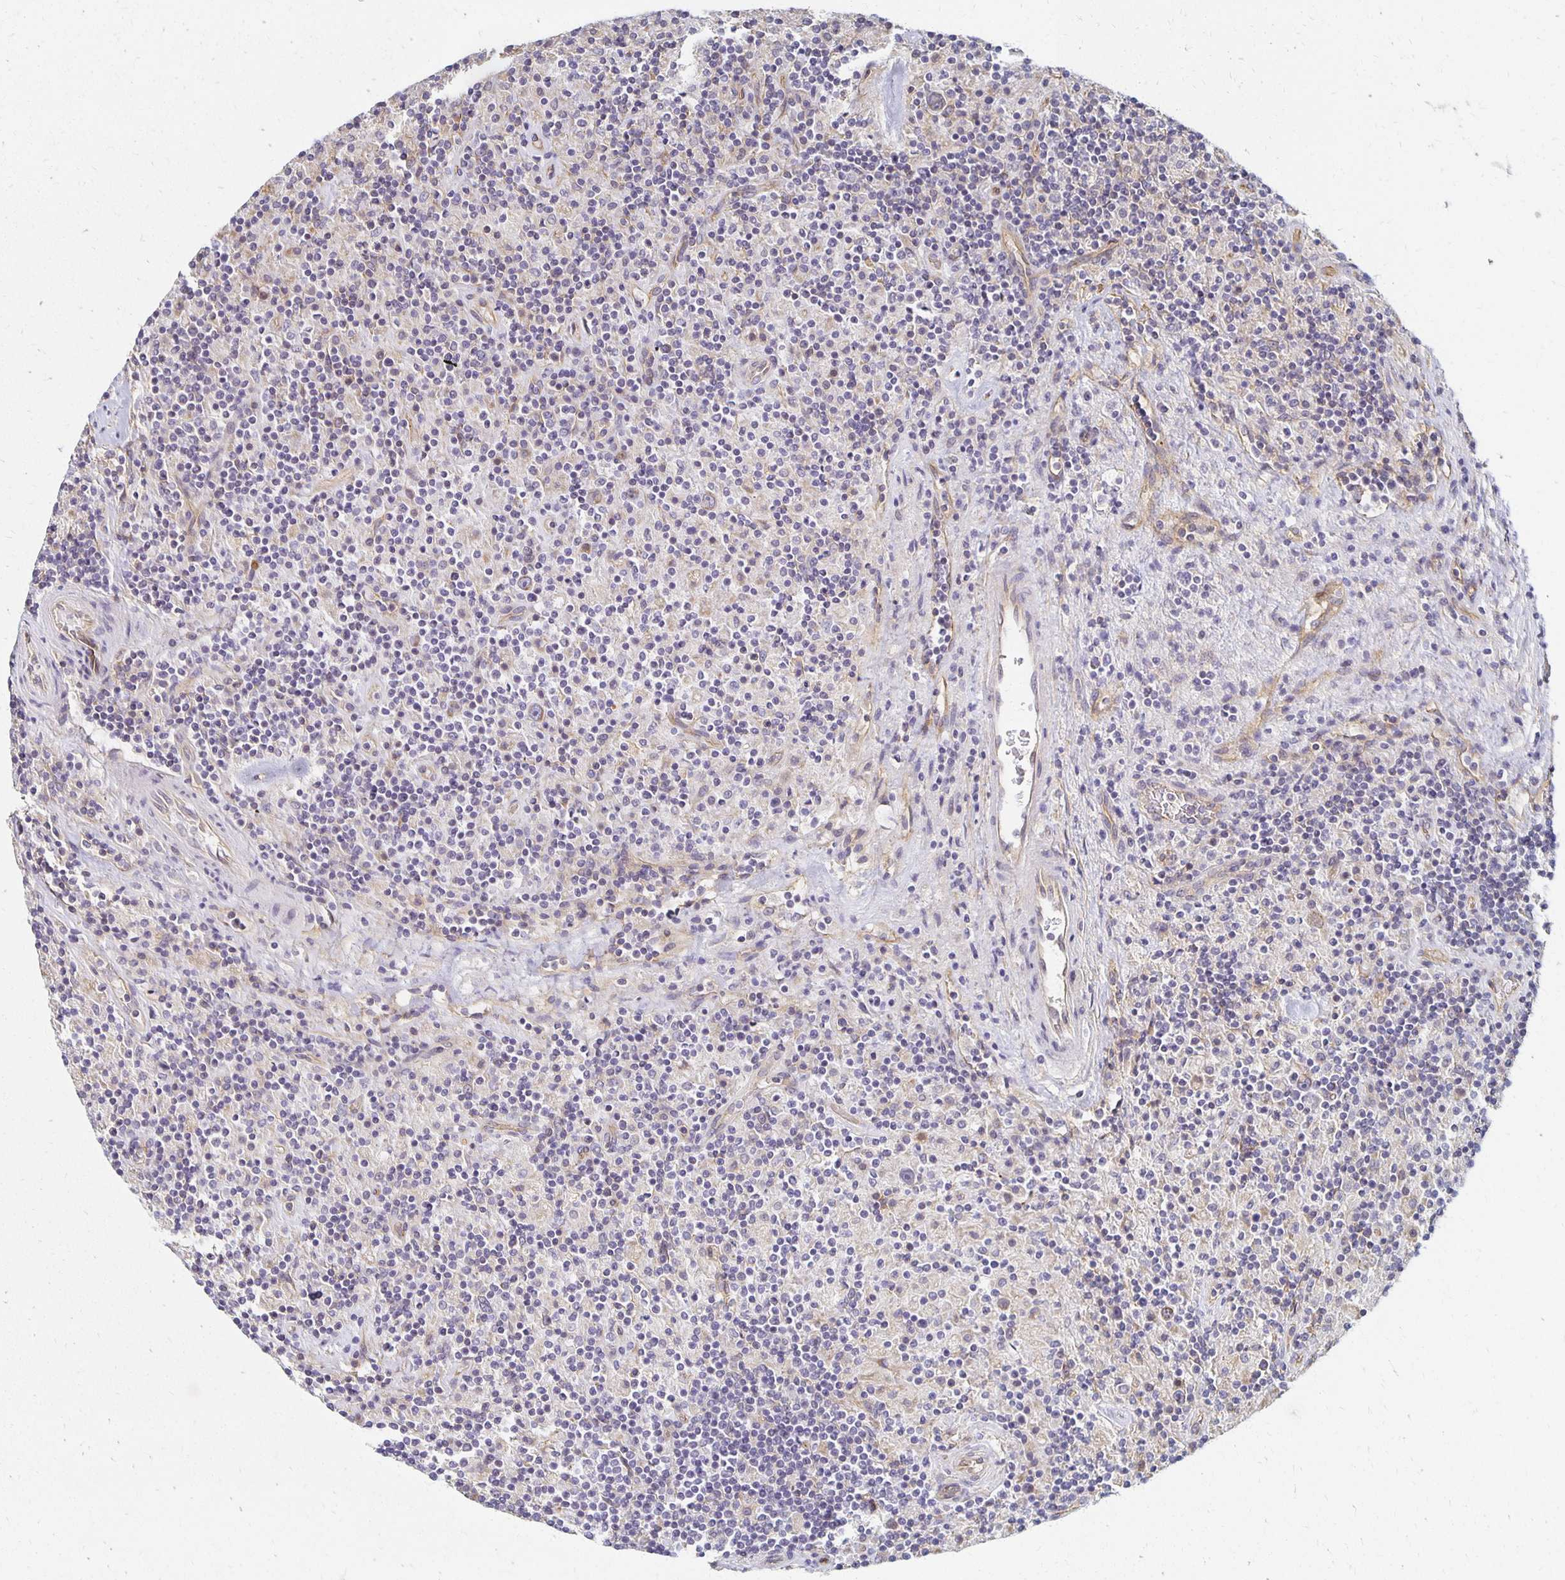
{"staining": {"intensity": "negative", "quantity": "none", "location": "none"}, "tissue": "lymphoma", "cell_type": "Tumor cells", "image_type": "cancer", "snomed": [{"axis": "morphology", "description": "Hodgkin's disease, NOS"}, {"axis": "topography", "description": "Lymph node"}], "caption": "IHC image of neoplastic tissue: lymphoma stained with DAB (3,3'-diaminobenzidine) exhibits no significant protein positivity in tumor cells.", "gene": "SORL1", "patient": {"sex": "male", "age": 70}}